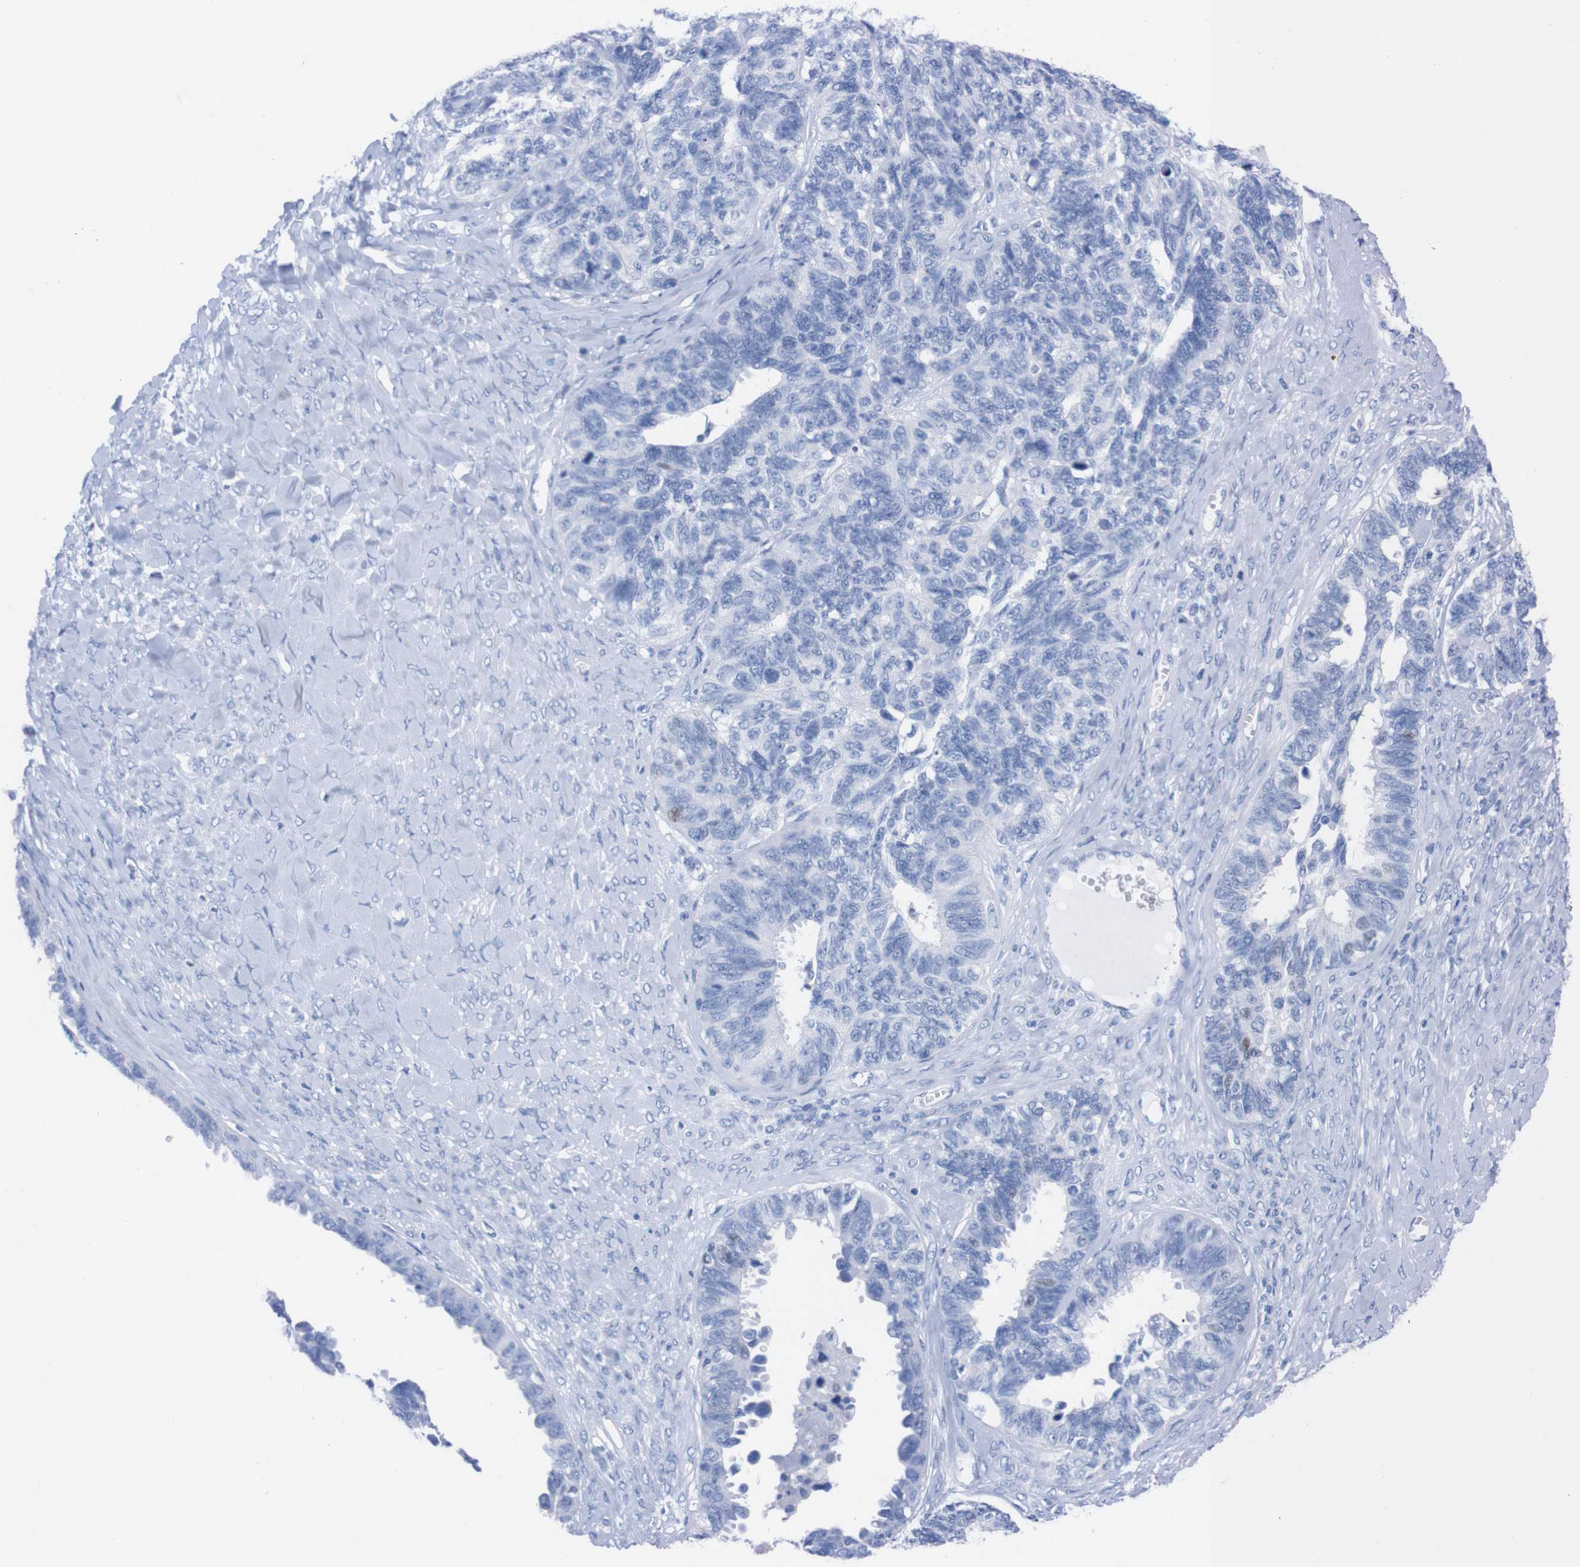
{"staining": {"intensity": "negative", "quantity": "none", "location": "none"}, "tissue": "ovarian cancer", "cell_type": "Tumor cells", "image_type": "cancer", "snomed": [{"axis": "morphology", "description": "Cystadenocarcinoma, serous, NOS"}, {"axis": "topography", "description": "Ovary"}], "caption": "An immunohistochemistry micrograph of ovarian cancer (serous cystadenocarcinoma) is shown. There is no staining in tumor cells of ovarian cancer (serous cystadenocarcinoma).", "gene": "P2RY12", "patient": {"sex": "female", "age": 79}}